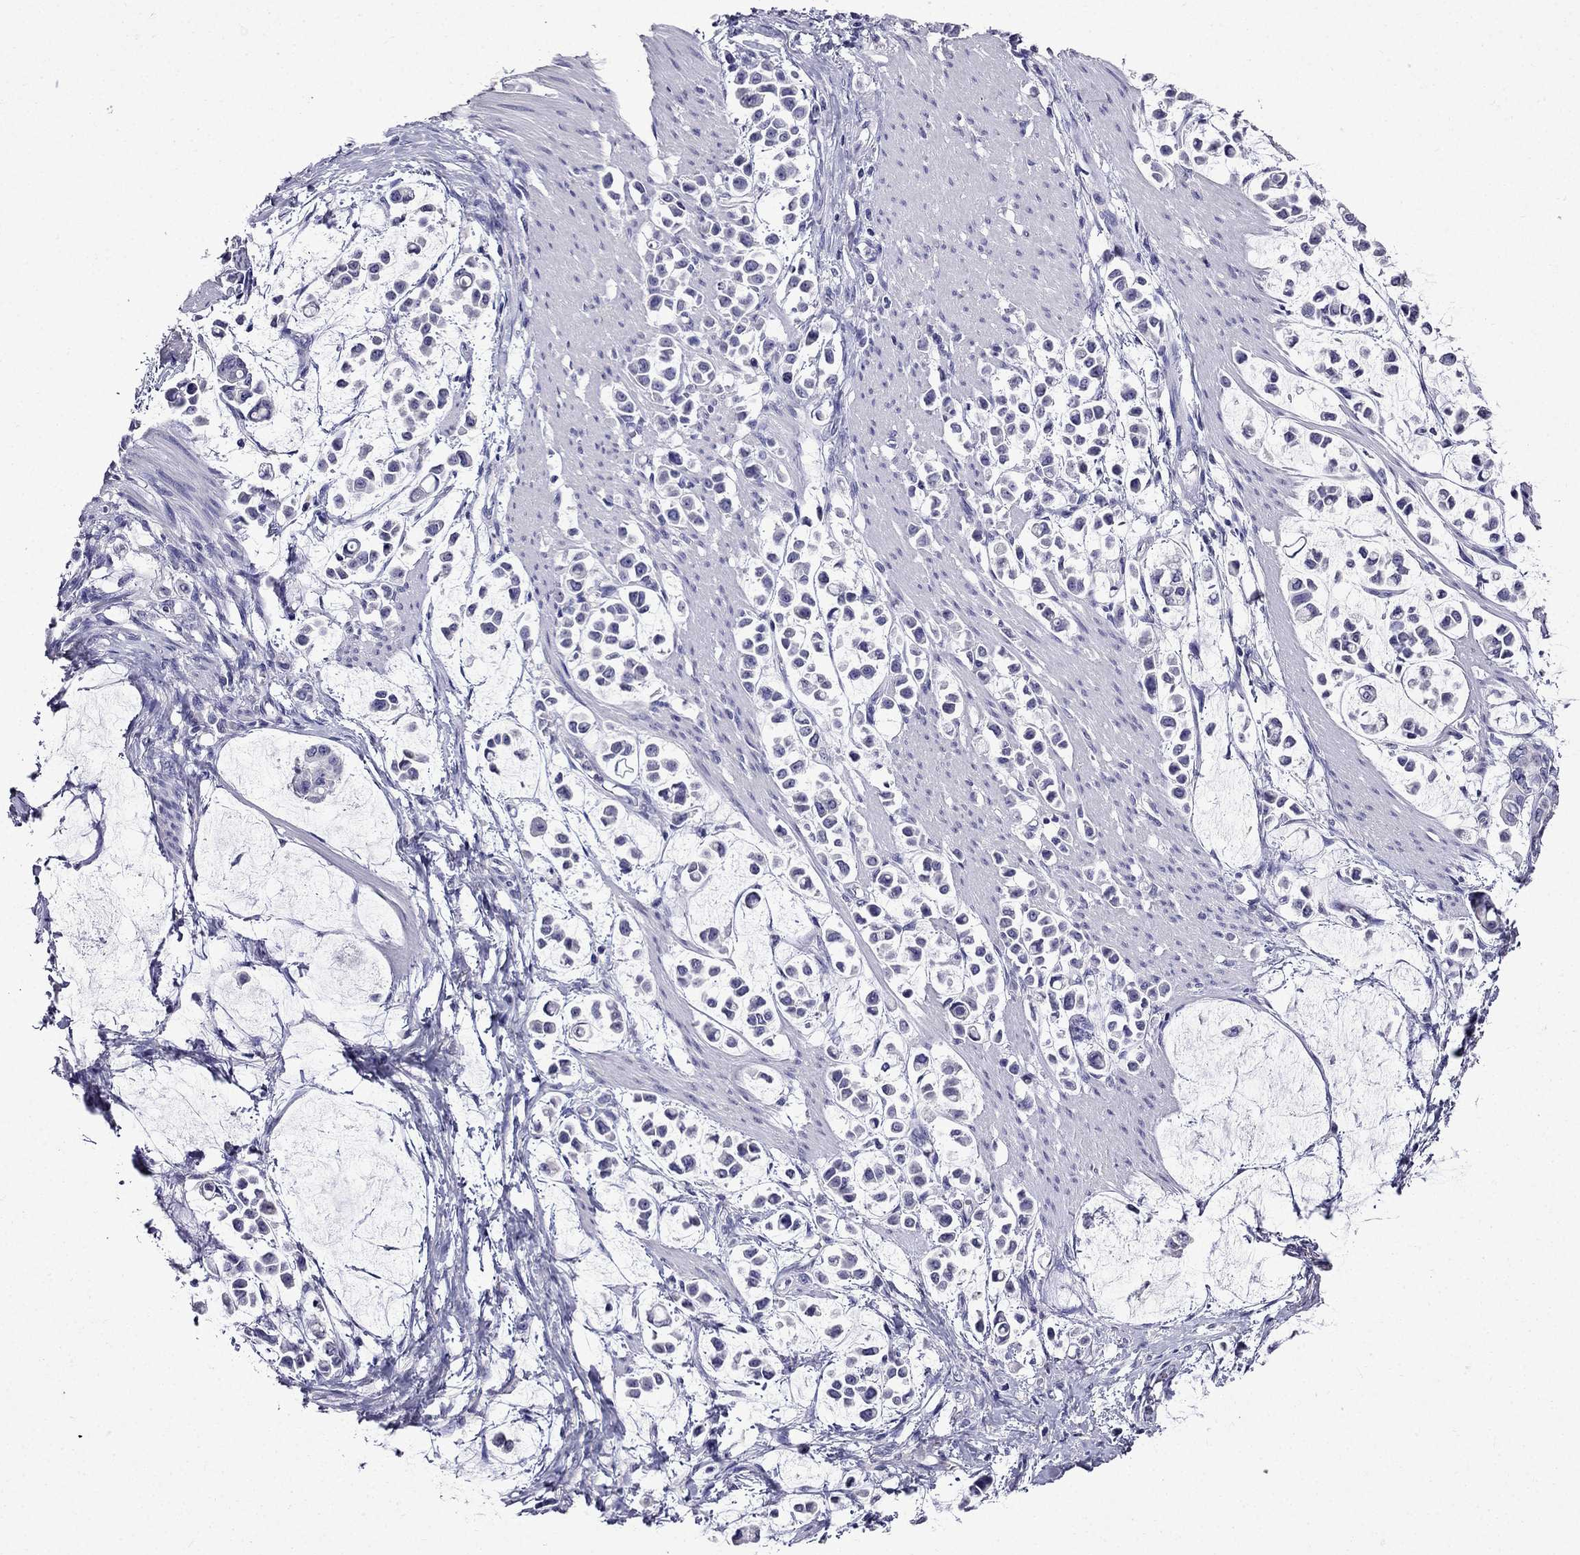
{"staining": {"intensity": "negative", "quantity": "none", "location": "none"}, "tissue": "stomach cancer", "cell_type": "Tumor cells", "image_type": "cancer", "snomed": [{"axis": "morphology", "description": "Adenocarcinoma, NOS"}, {"axis": "topography", "description": "Stomach"}], "caption": "This is an immunohistochemistry image of stomach adenocarcinoma. There is no positivity in tumor cells.", "gene": "DNAH17", "patient": {"sex": "male", "age": 82}}